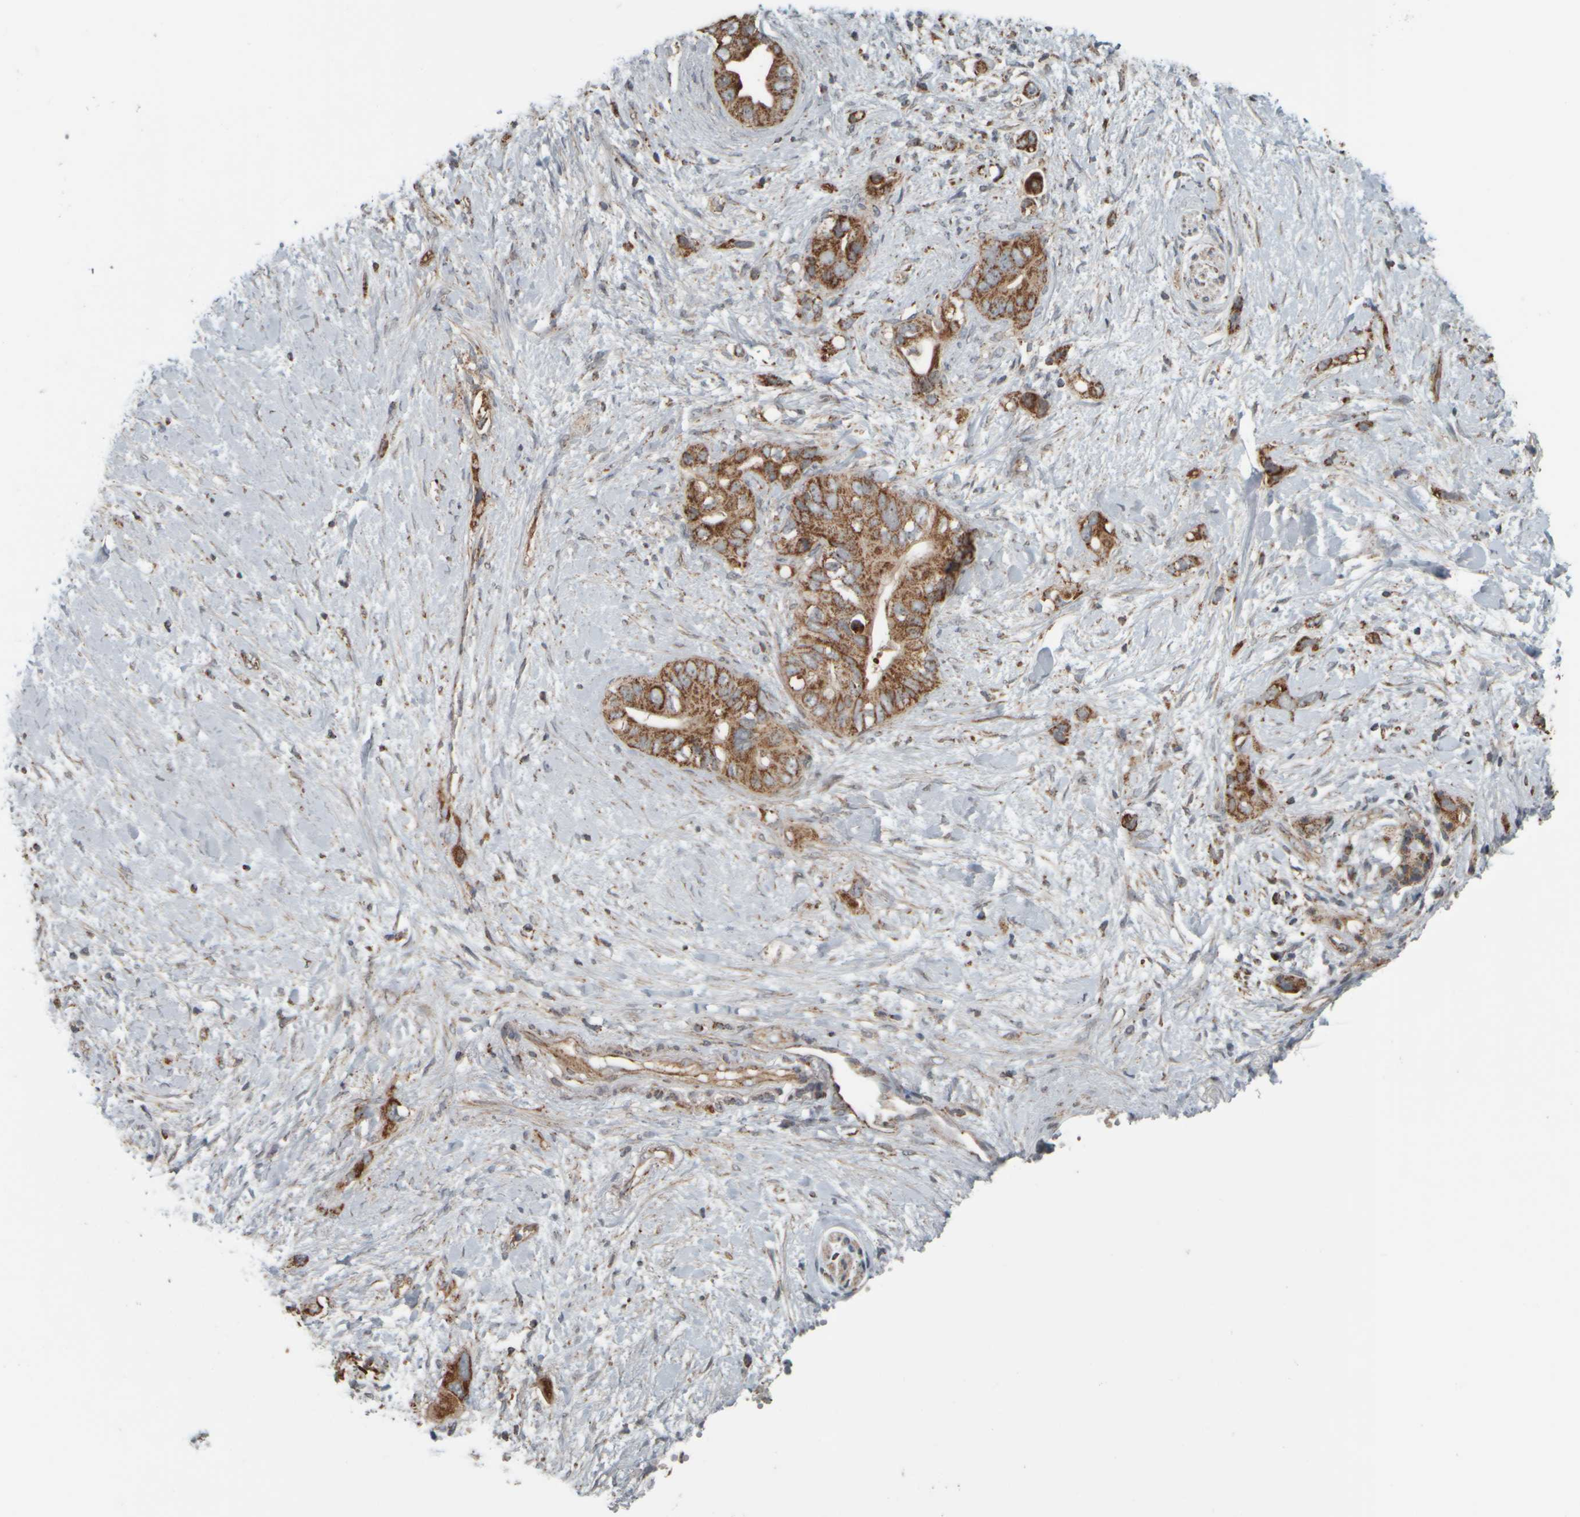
{"staining": {"intensity": "moderate", "quantity": ">75%", "location": "cytoplasmic/membranous"}, "tissue": "pancreatic cancer", "cell_type": "Tumor cells", "image_type": "cancer", "snomed": [{"axis": "morphology", "description": "Adenocarcinoma, NOS"}, {"axis": "topography", "description": "Pancreas"}], "caption": "Protein staining of pancreatic adenocarcinoma tissue exhibits moderate cytoplasmic/membranous expression in approximately >75% of tumor cells.", "gene": "APBB2", "patient": {"sex": "female", "age": 56}}